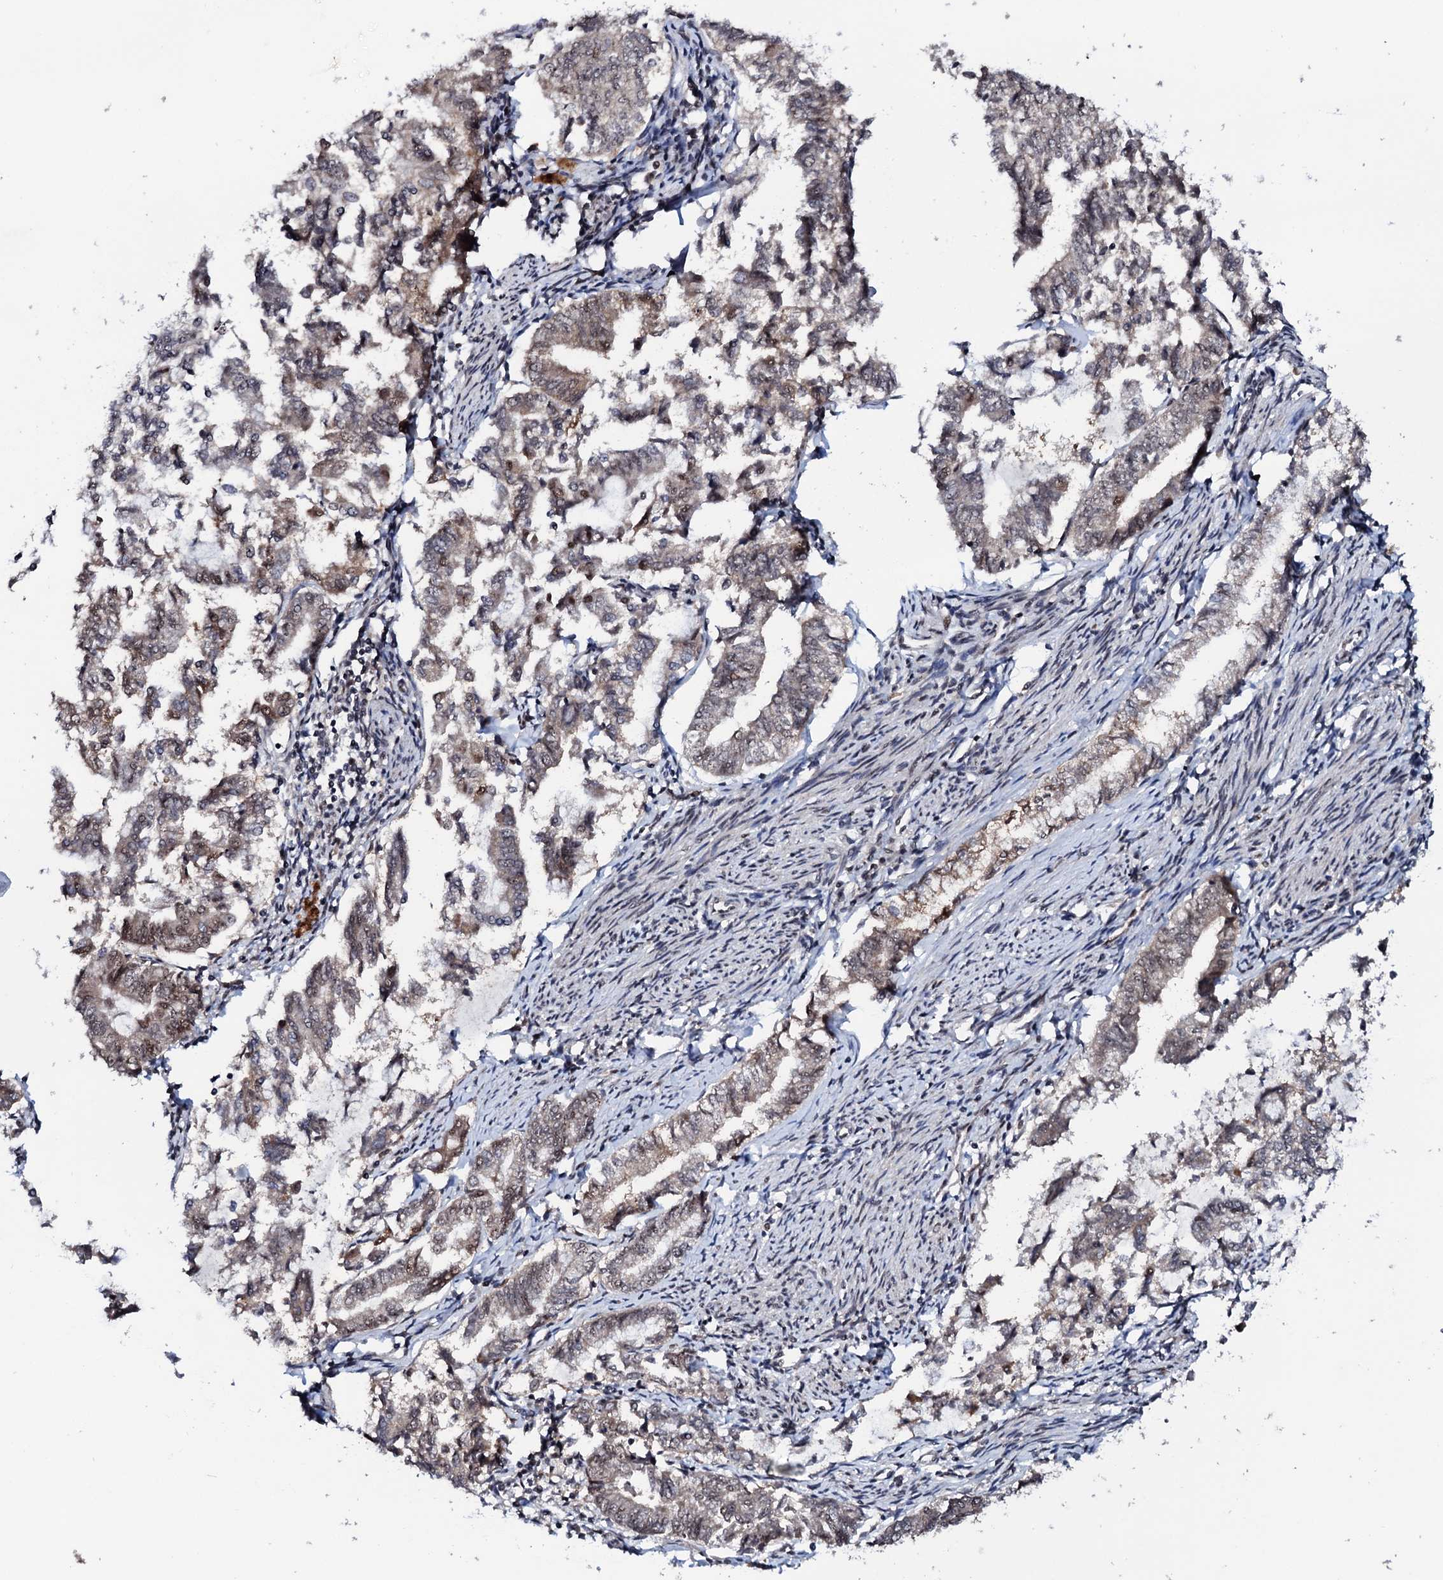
{"staining": {"intensity": "moderate", "quantity": "25%-75%", "location": "nuclear"}, "tissue": "endometrial cancer", "cell_type": "Tumor cells", "image_type": "cancer", "snomed": [{"axis": "morphology", "description": "Adenocarcinoma, NOS"}, {"axis": "topography", "description": "Endometrium"}], "caption": "Immunohistochemistry micrograph of neoplastic tissue: endometrial cancer stained using IHC displays medium levels of moderate protein expression localized specifically in the nuclear of tumor cells, appearing as a nuclear brown color.", "gene": "PRPF18", "patient": {"sex": "female", "age": 79}}